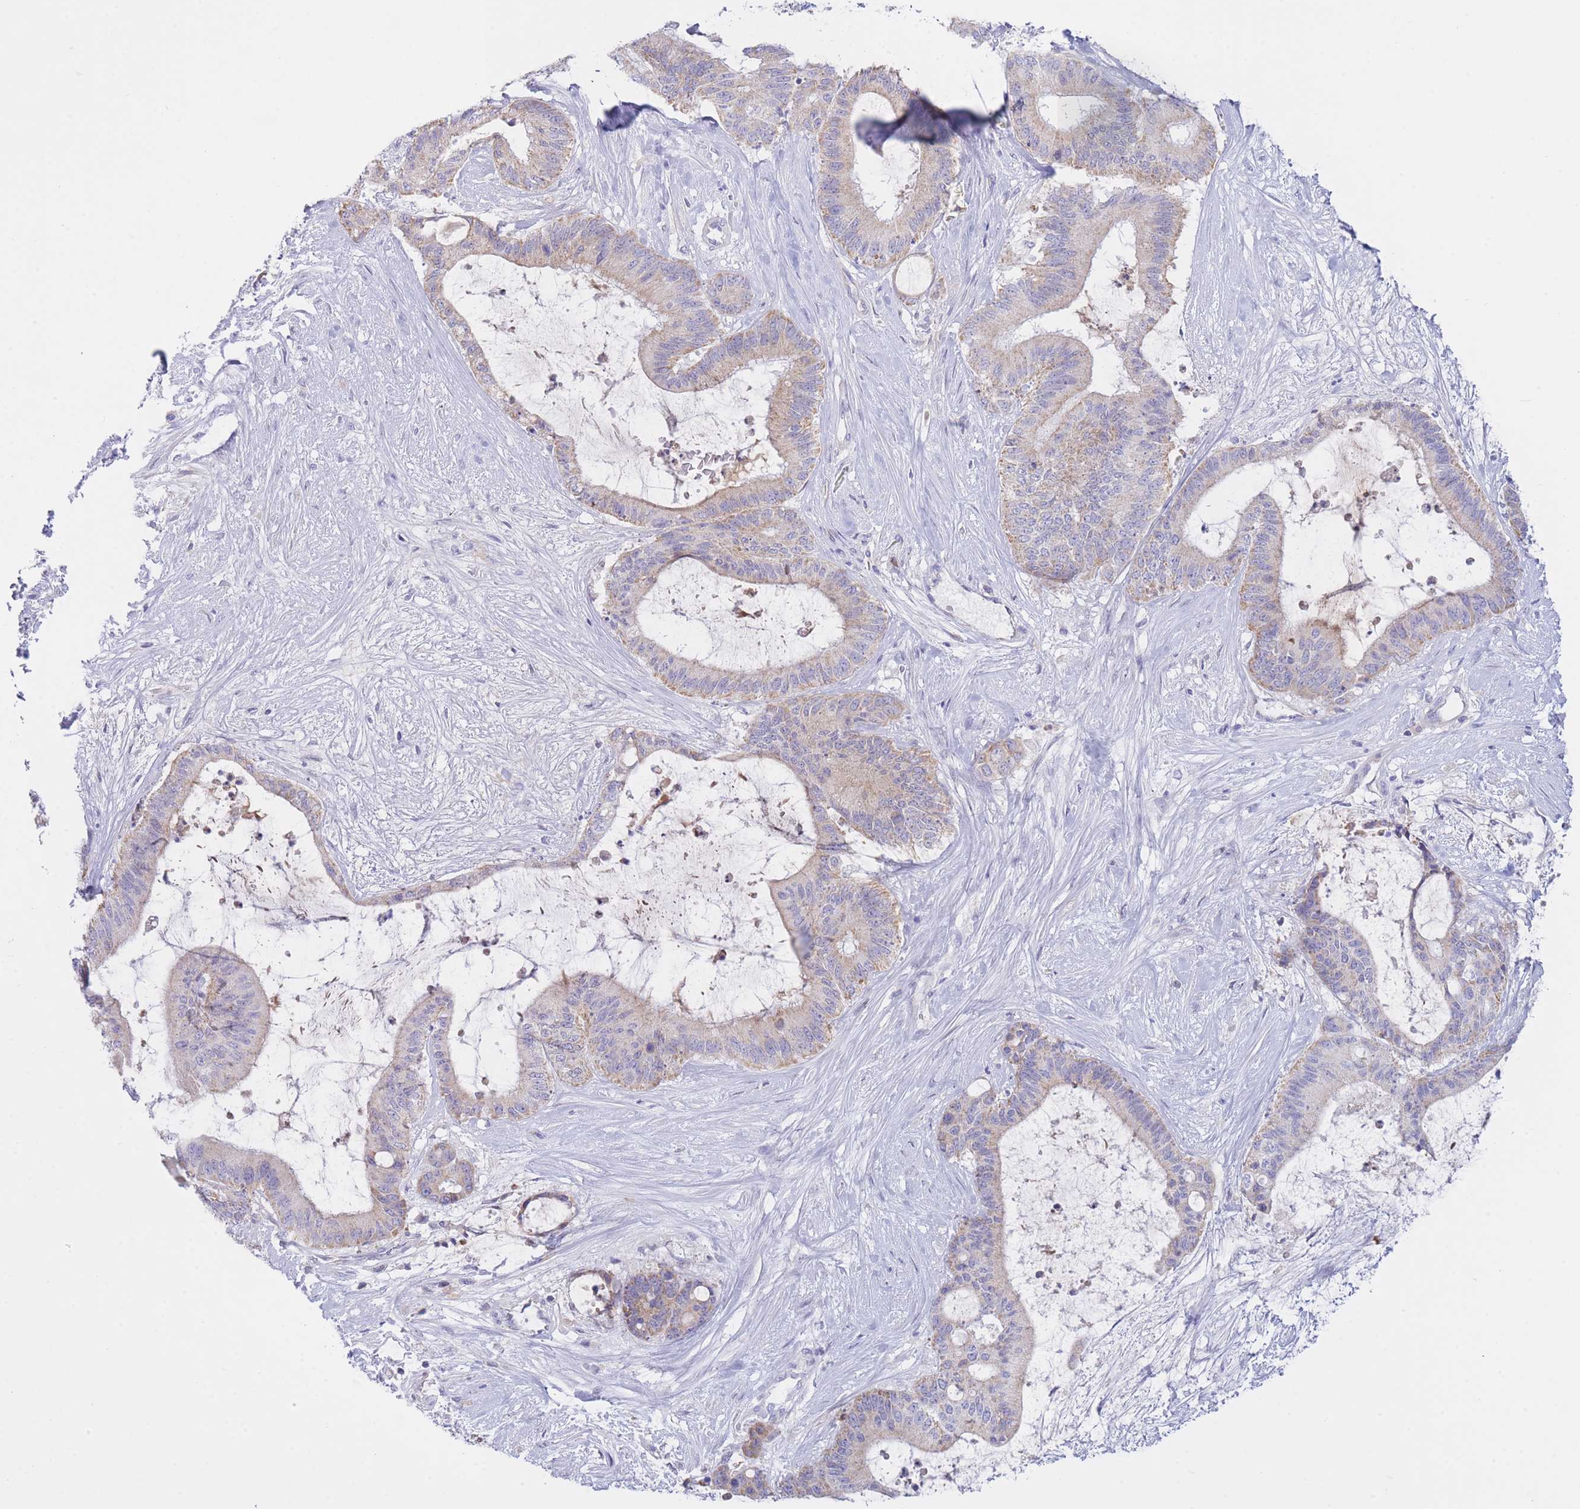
{"staining": {"intensity": "weak", "quantity": "25%-75%", "location": "cytoplasmic/membranous"}, "tissue": "liver cancer", "cell_type": "Tumor cells", "image_type": "cancer", "snomed": [{"axis": "morphology", "description": "Normal tissue, NOS"}, {"axis": "morphology", "description": "Cholangiocarcinoma"}, {"axis": "topography", "description": "Liver"}, {"axis": "topography", "description": "Peripheral nerve tissue"}], "caption": "There is low levels of weak cytoplasmic/membranous staining in tumor cells of liver cancer (cholangiocarcinoma), as demonstrated by immunohistochemical staining (brown color).", "gene": "NANP", "patient": {"sex": "female", "age": 73}}